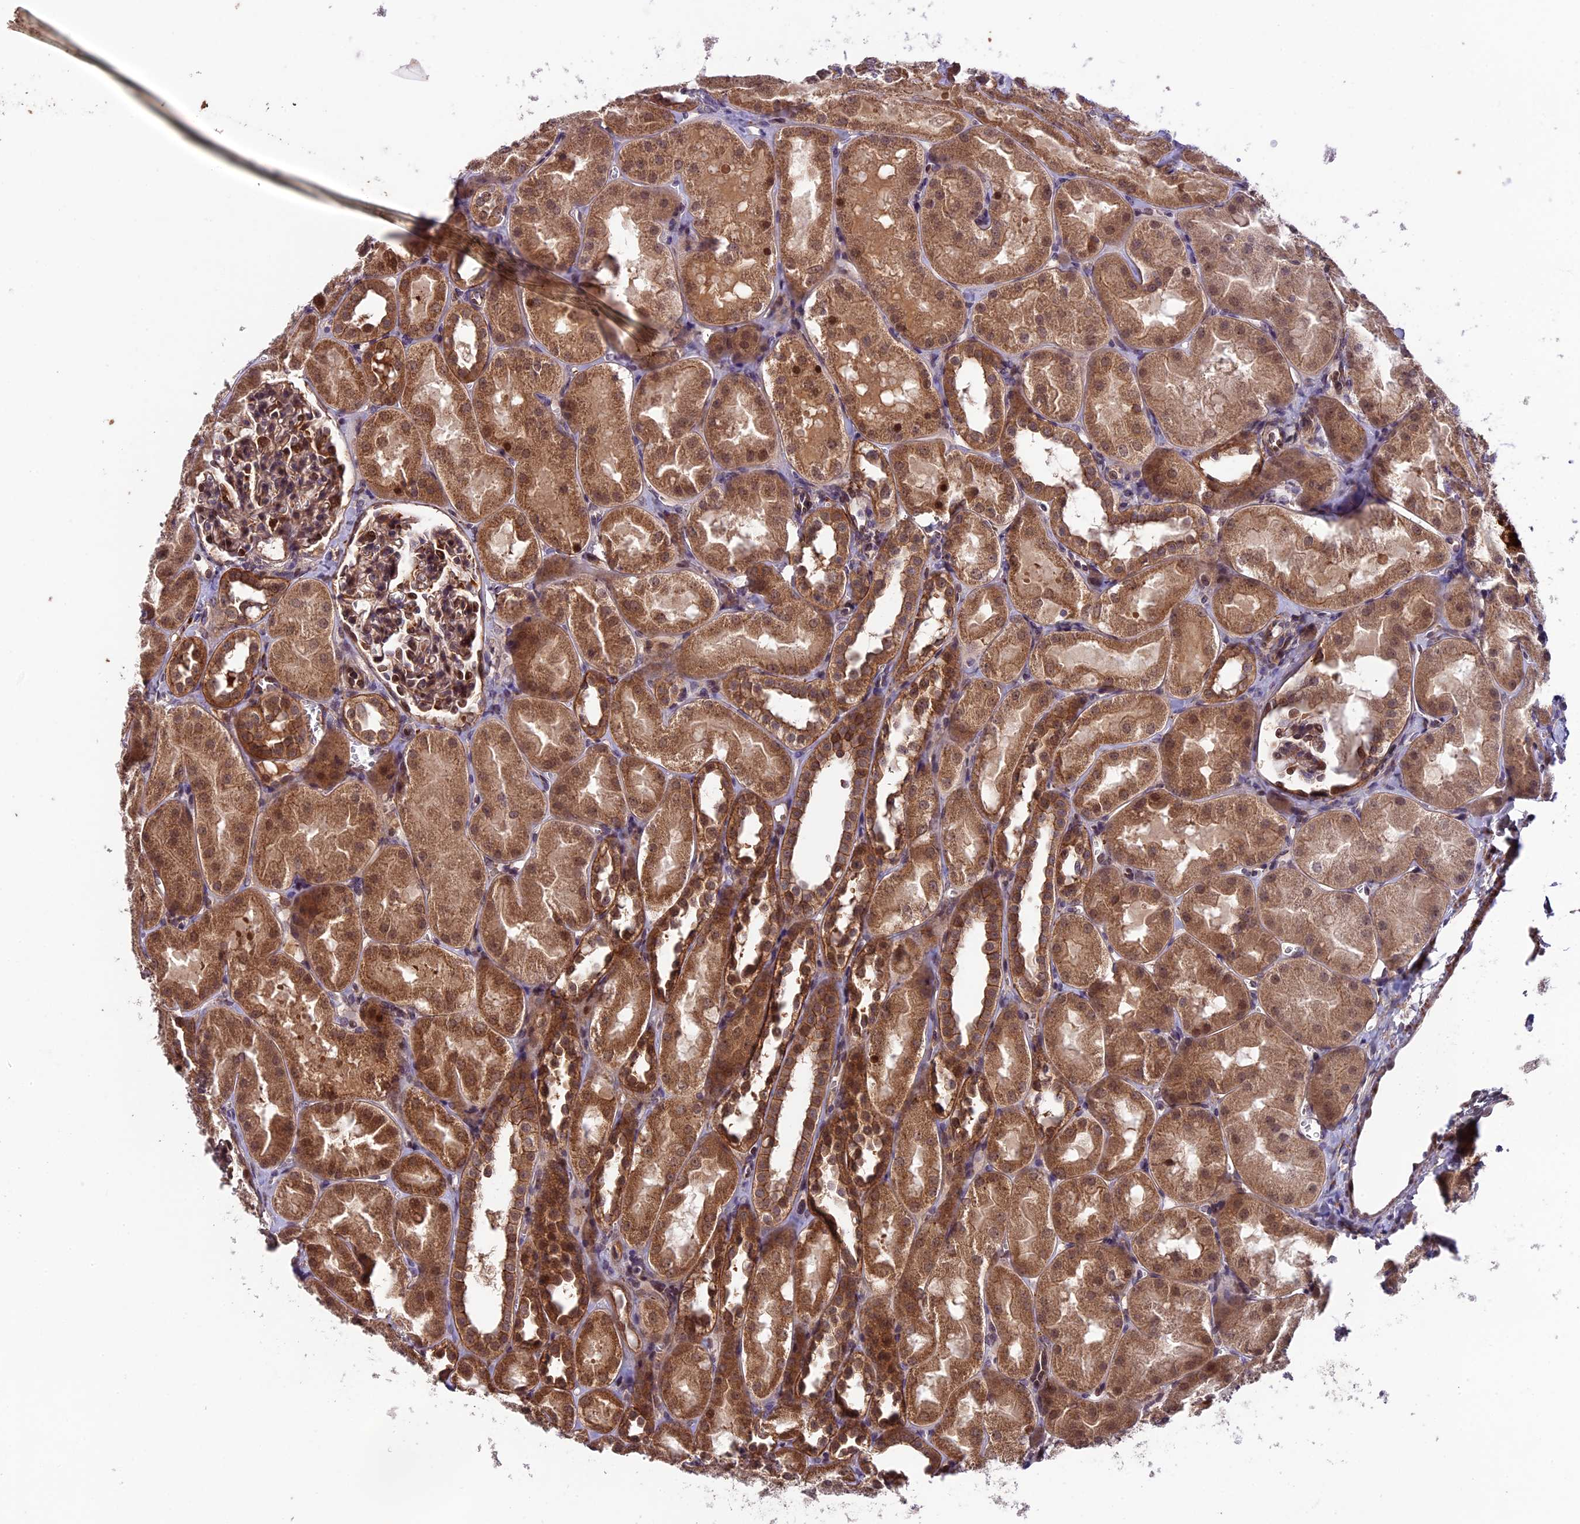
{"staining": {"intensity": "moderate", "quantity": ">75%", "location": "cytoplasmic/membranous,nuclear"}, "tissue": "kidney", "cell_type": "Cells in glomeruli", "image_type": "normal", "snomed": [{"axis": "morphology", "description": "Normal tissue, NOS"}, {"axis": "topography", "description": "Kidney"}, {"axis": "topography", "description": "Urinary bladder"}], "caption": "This photomicrograph displays immunohistochemistry (IHC) staining of unremarkable kidney, with medium moderate cytoplasmic/membranous,nuclear staining in about >75% of cells in glomeruli.", "gene": "SIPA1L3", "patient": {"sex": "male", "age": 16}}